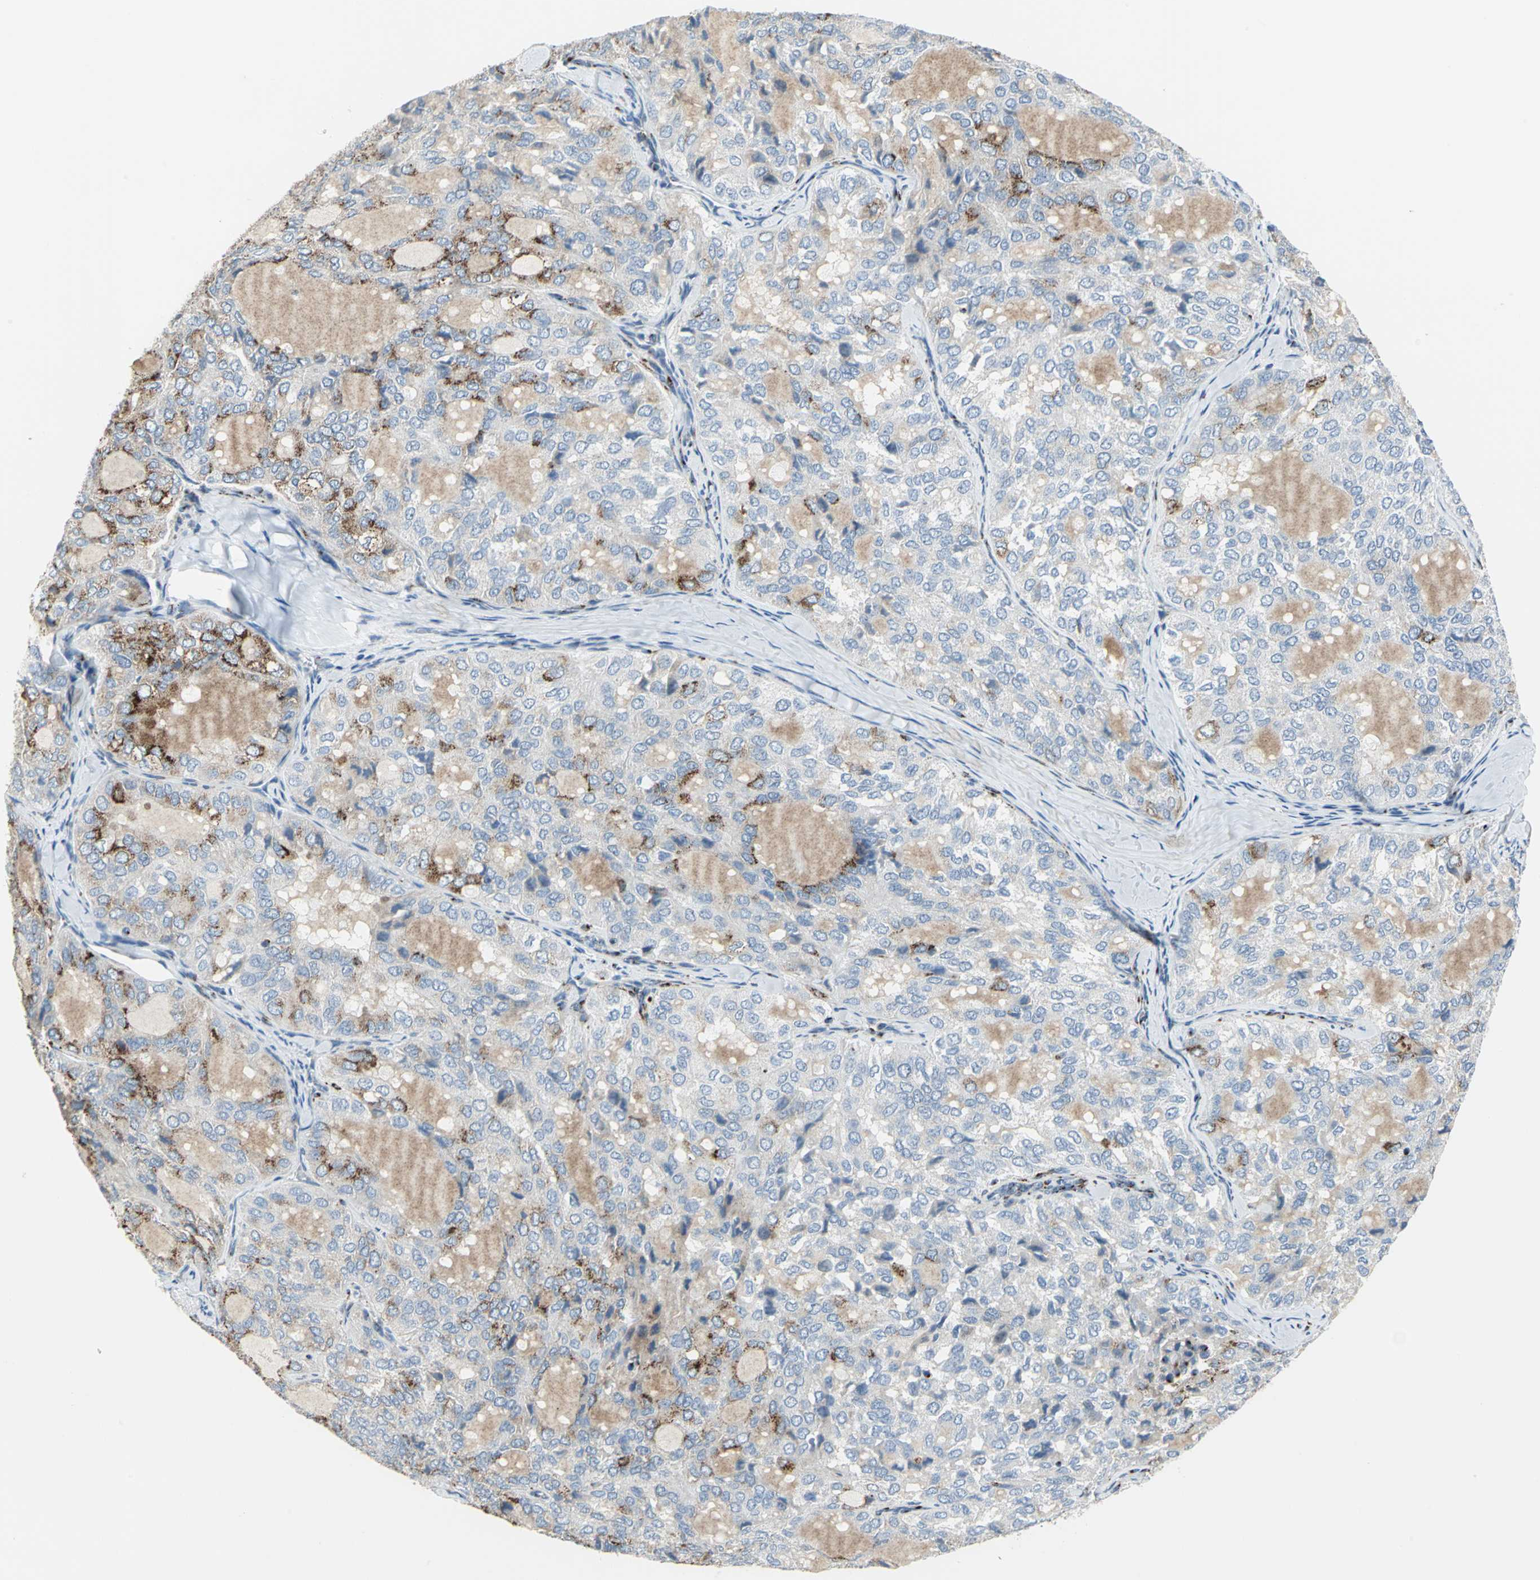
{"staining": {"intensity": "moderate", "quantity": "25%-75%", "location": "cytoplasmic/membranous"}, "tissue": "thyroid cancer", "cell_type": "Tumor cells", "image_type": "cancer", "snomed": [{"axis": "morphology", "description": "Follicular adenoma carcinoma, NOS"}, {"axis": "topography", "description": "Thyroid gland"}], "caption": "Follicular adenoma carcinoma (thyroid) tissue demonstrates moderate cytoplasmic/membranous expression in about 25%-75% of tumor cells, visualized by immunohistochemistry.", "gene": "GPR3", "patient": {"sex": "male", "age": 75}}